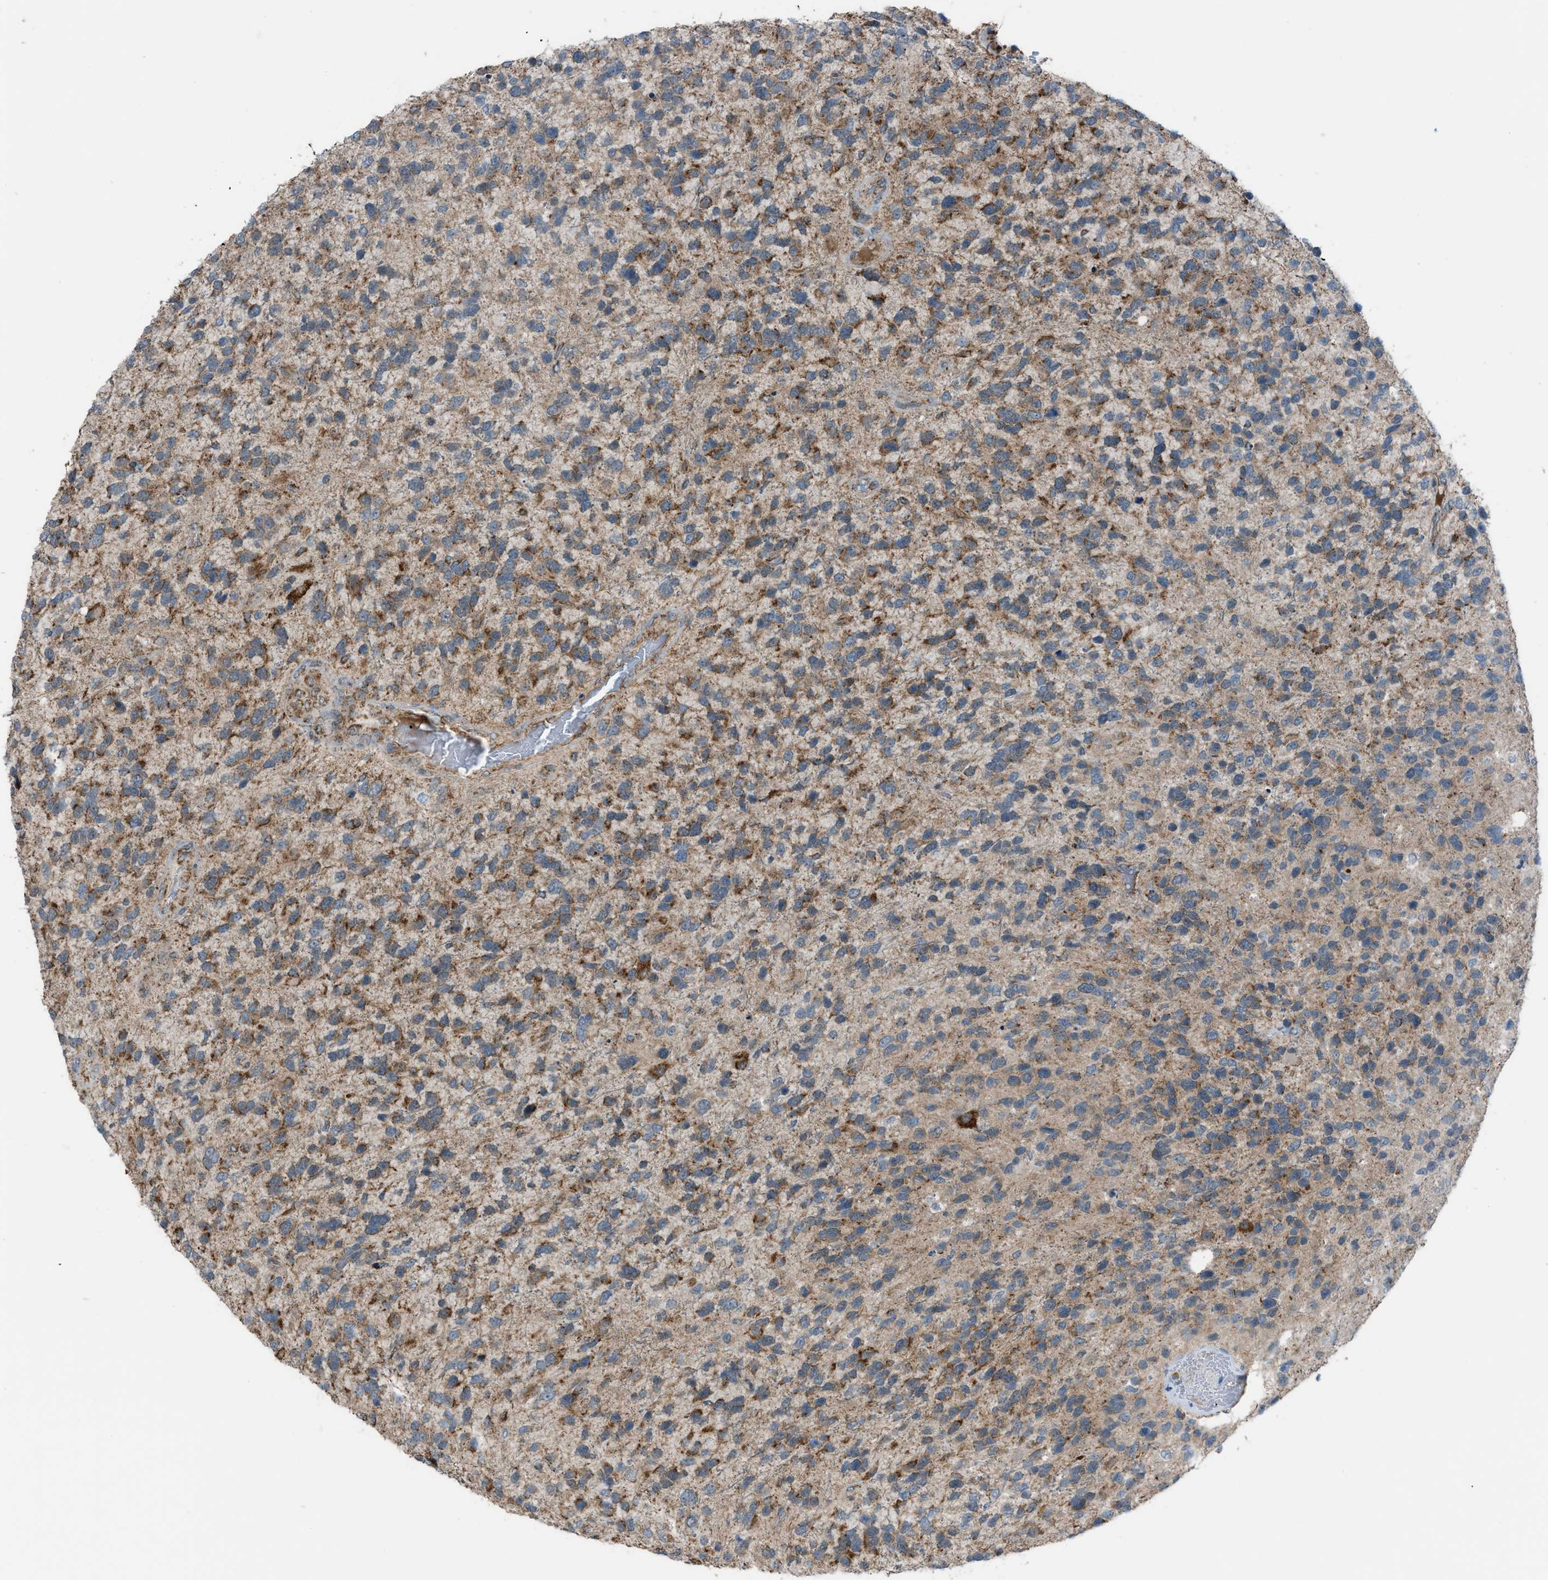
{"staining": {"intensity": "moderate", "quantity": "25%-75%", "location": "cytoplasmic/membranous"}, "tissue": "glioma", "cell_type": "Tumor cells", "image_type": "cancer", "snomed": [{"axis": "morphology", "description": "Glioma, malignant, High grade"}, {"axis": "topography", "description": "Brain"}], "caption": "Immunohistochemistry staining of glioma, which displays medium levels of moderate cytoplasmic/membranous positivity in about 25%-75% of tumor cells indicating moderate cytoplasmic/membranous protein staining. The staining was performed using DAB (brown) for protein detection and nuclei were counterstained in hematoxylin (blue).", "gene": "SRM", "patient": {"sex": "female", "age": 58}}